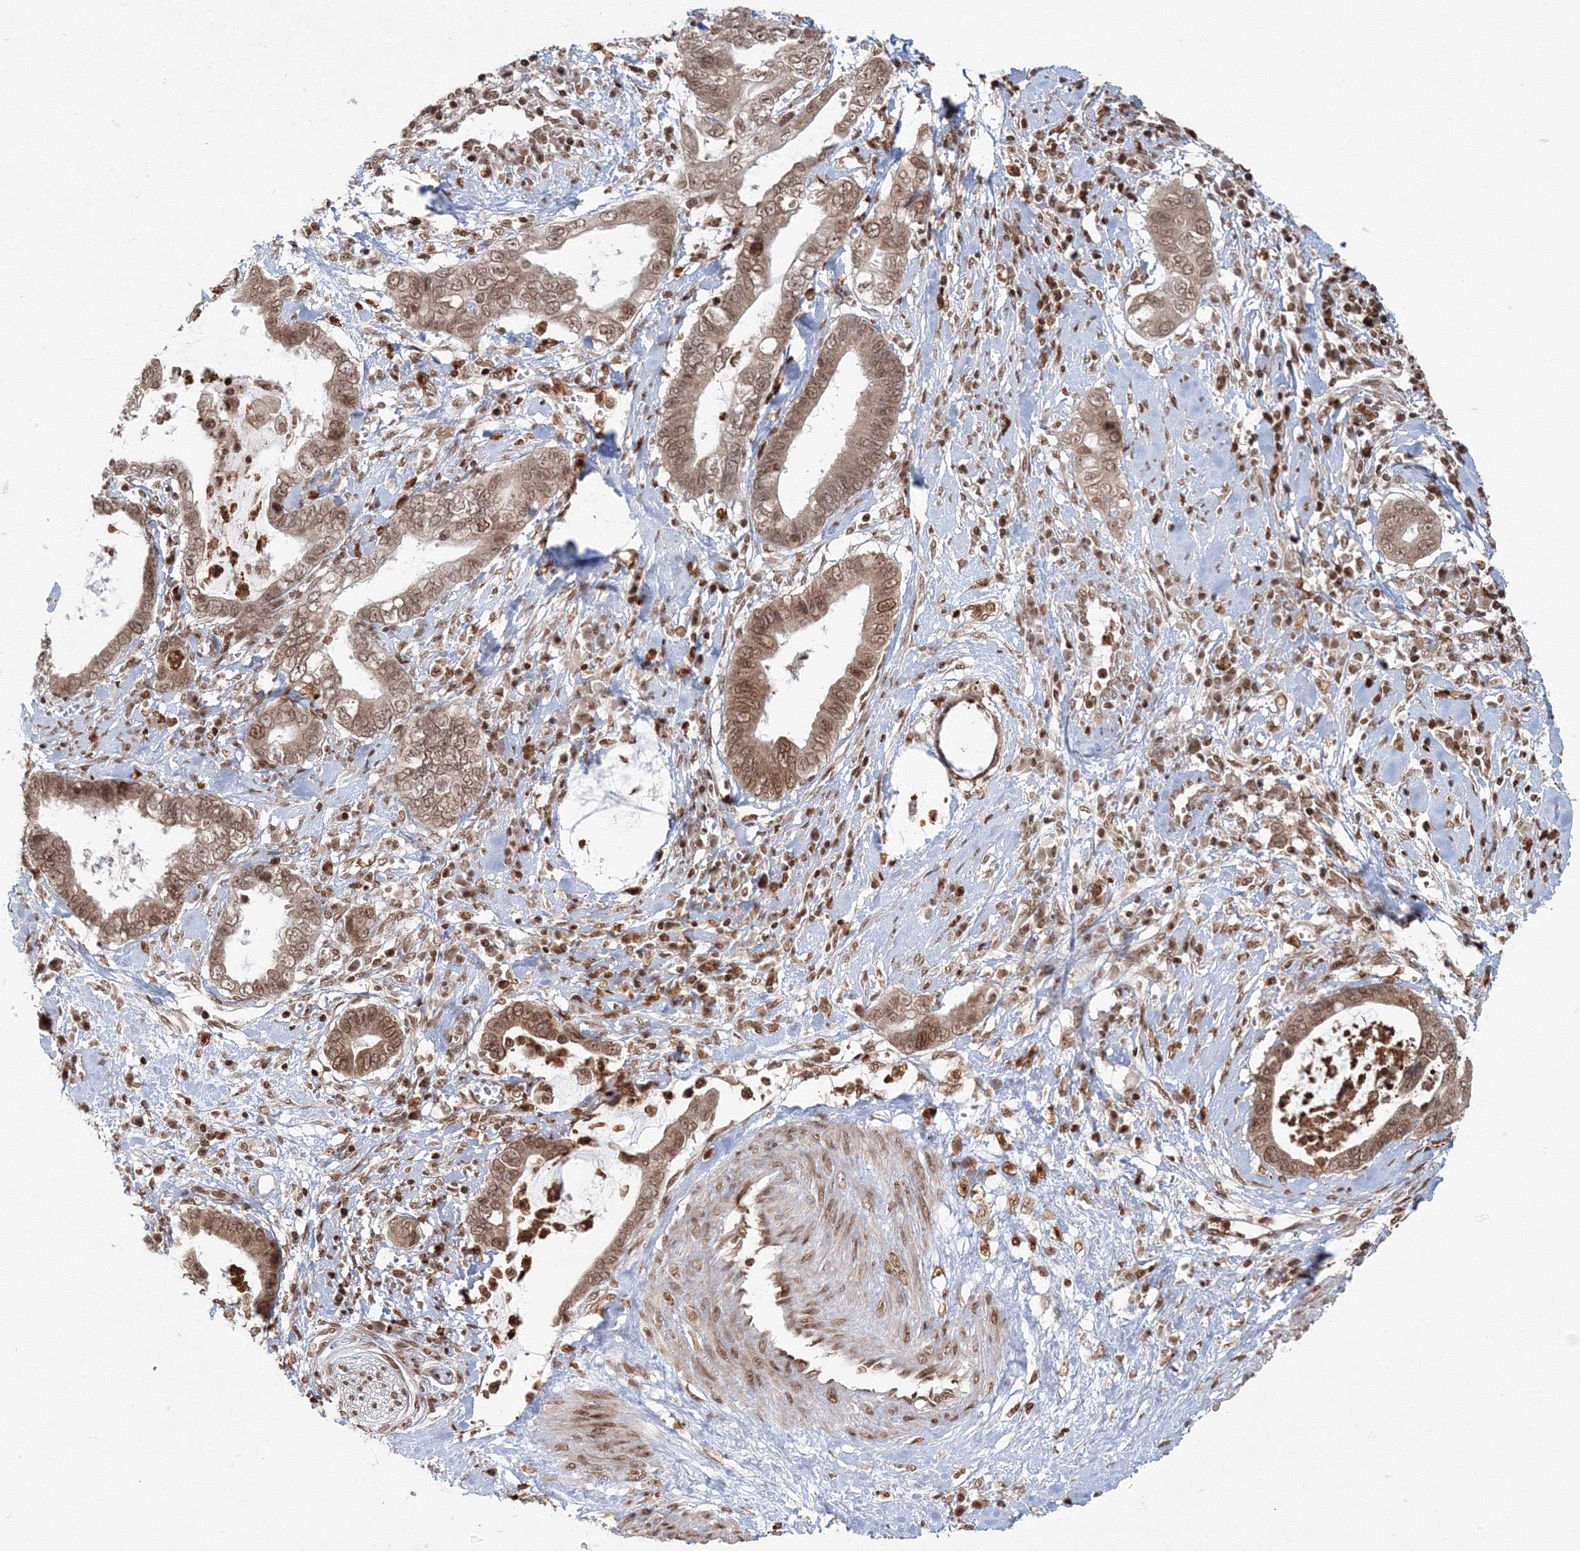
{"staining": {"intensity": "moderate", "quantity": ">75%", "location": "nuclear"}, "tissue": "cervical cancer", "cell_type": "Tumor cells", "image_type": "cancer", "snomed": [{"axis": "morphology", "description": "Adenocarcinoma, NOS"}, {"axis": "topography", "description": "Cervix"}], "caption": "Immunohistochemistry of human cervical cancer shows medium levels of moderate nuclear staining in approximately >75% of tumor cells.", "gene": "KIF20A", "patient": {"sex": "female", "age": 44}}